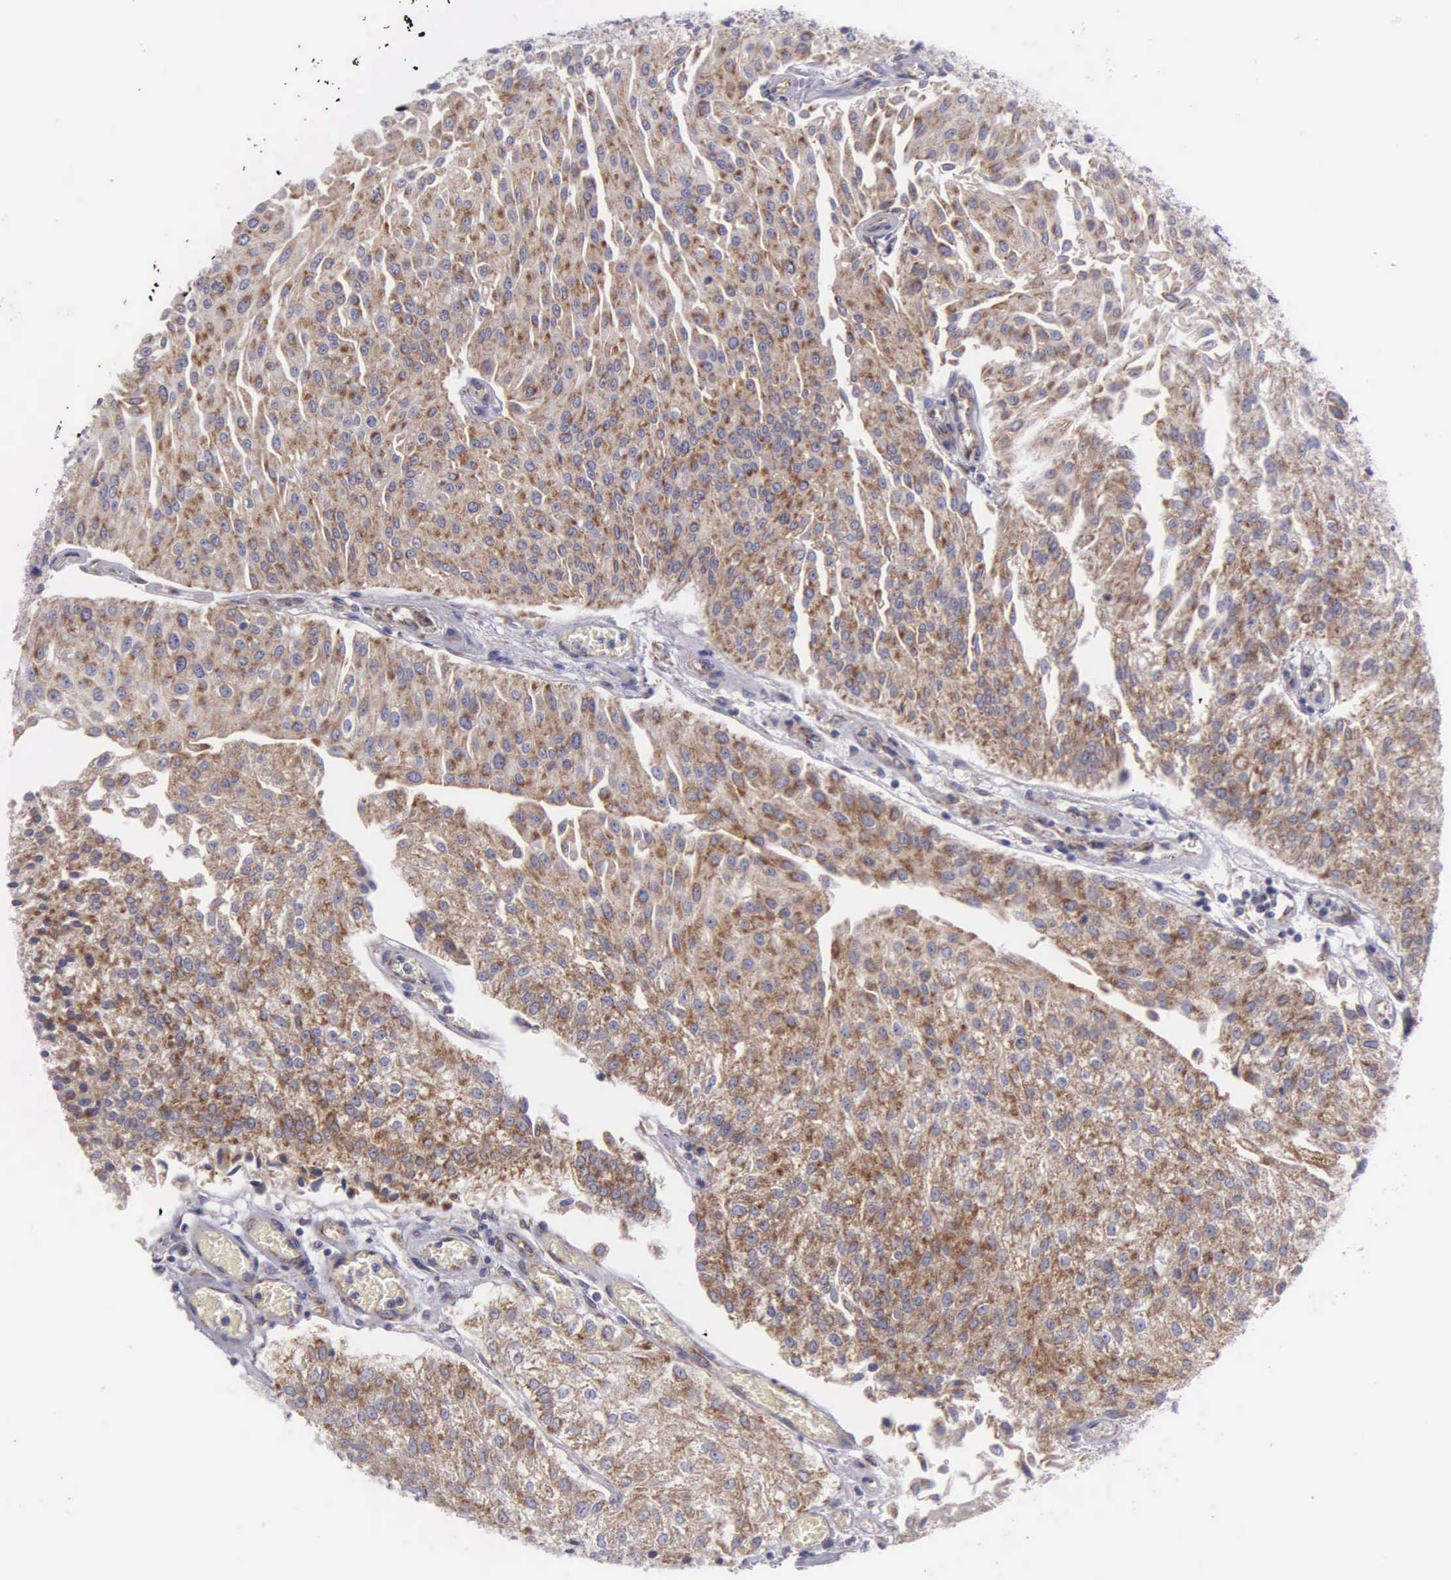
{"staining": {"intensity": "moderate", "quantity": ">75%", "location": "cytoplasmic/membranous"}, "tissue": "urothelial cancer", "cell_type": "Tumor cells", "image_type": "cancer", "snomed": [{"axis": "morphology", "description": "Urothelial carcinoma, Low grade"}, {"axis": "topography", "description": "Urinary bladder"}], "caption": "Immunohistochemistry (IHC) staining of urothelial cancer, which exhibits medium levels of moderate cytoplasmic/membranous positivity in about >75% of tumor cells indicating moderate cytoplasmic/membranous protein positivity. The staining was performed using DAB (brown) for protein detection and nuclei were counterstained in hematoxylin (blue).", "gene": "SYNJ2BP", "patient": {"sex": "male", "age": 86}}